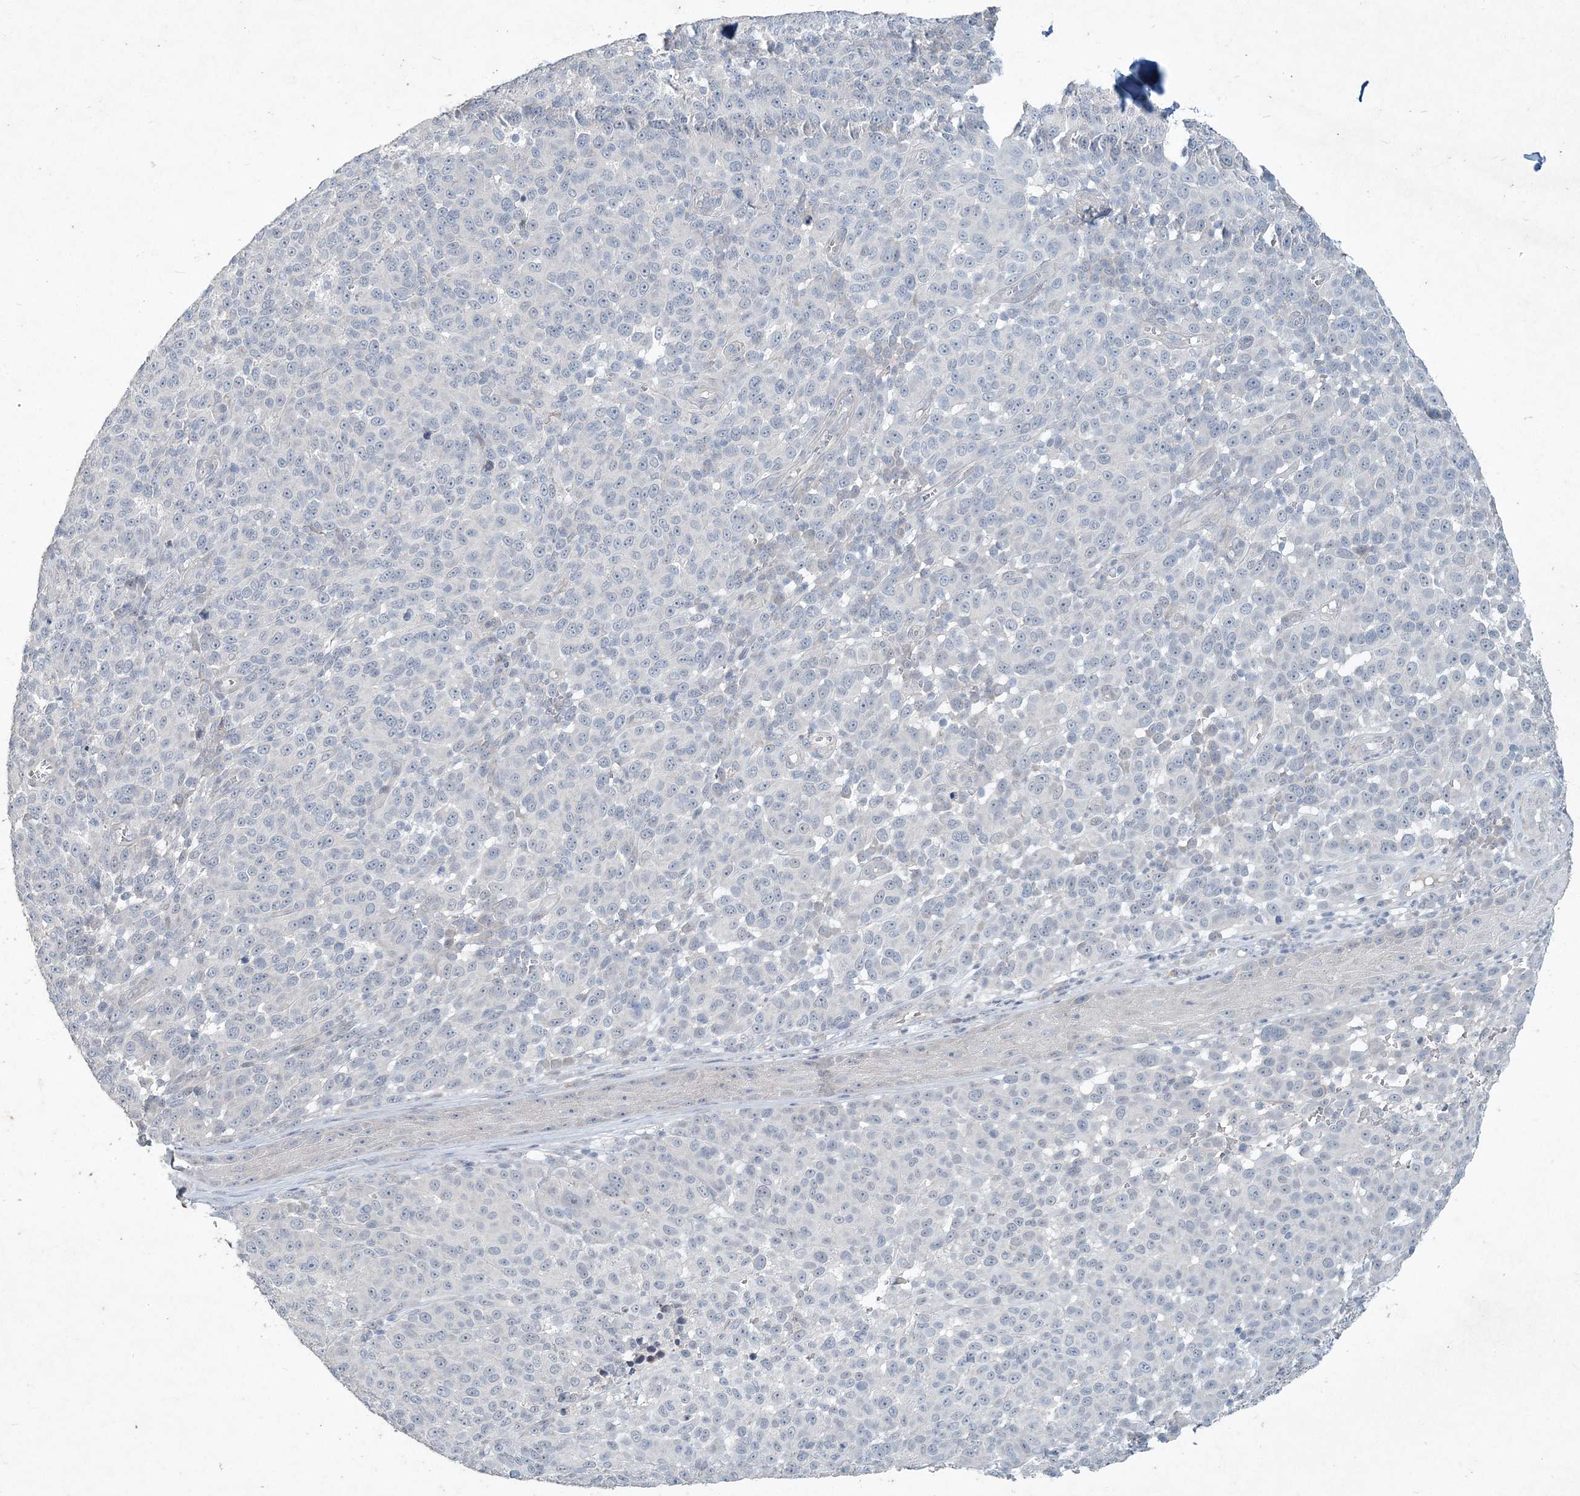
{"staining": {"intensity": "negative", "quantity": "none", "location": "none"}, "tissue": "melanoma", "cell_type": "Tumor cells", "image_type": "cancer", "snomed": [{"axis": "morphology", "description": "Malignant melanoma, NOS"}, {"axis": "topography", "description": "Skin"}], "caption": "Photomicrograph shows no protein positivity in tumor cells of melanoma tissue.", "gene": "DNAH5", "patient": {"sex": "male", "age": 49}}